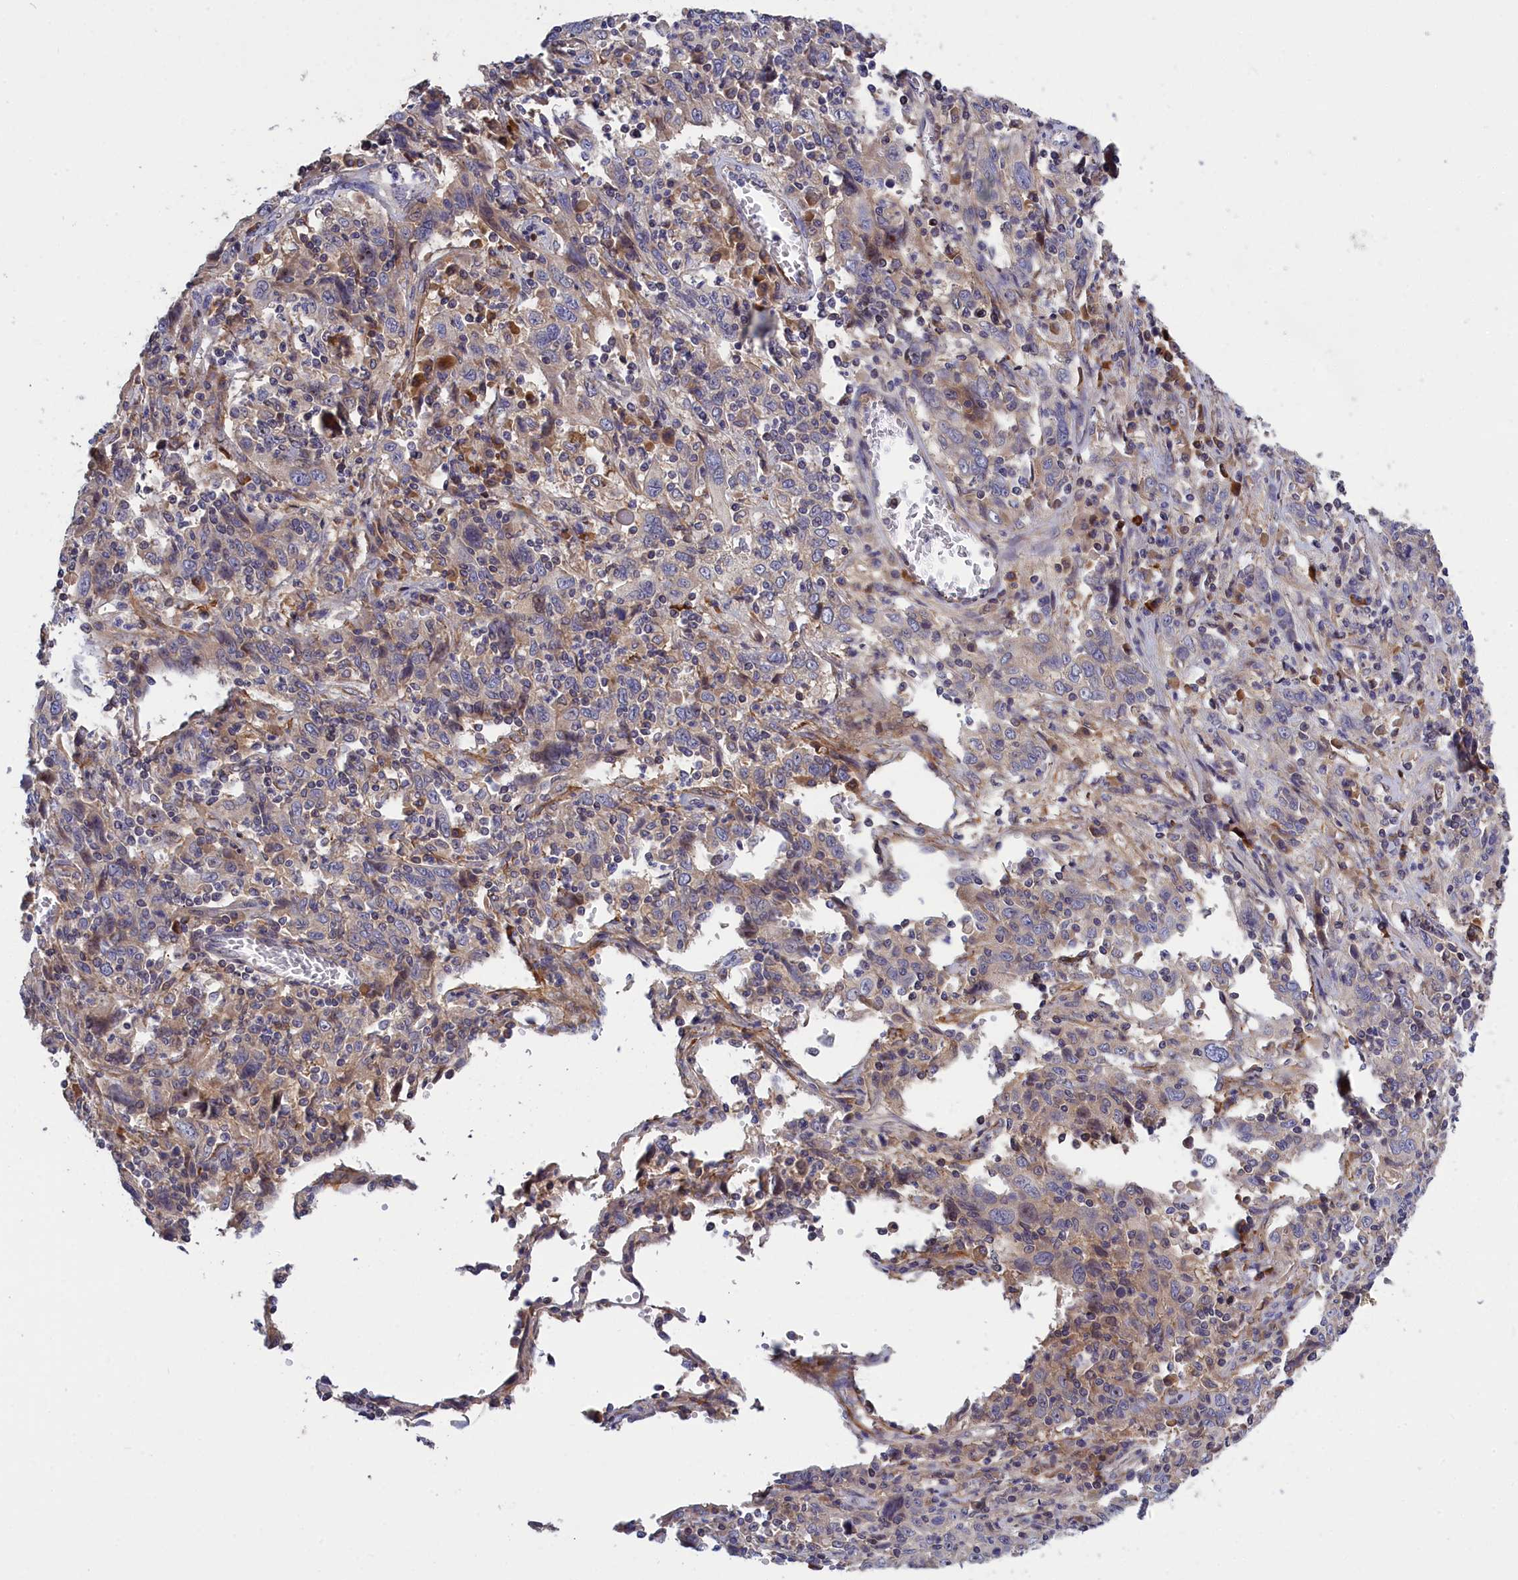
{"staining": {"intensity": "negative", "quantity": "none", "location": "none"}, "tissue": "cervical cancer", "cell_type": "Tumor cells", "image_type": "cancer", "snomed": [{"axis": "morphology", "description": "Squamous cell carcinoma, NOS"}, {"axis": "topography", "description": "Cervix"}], "caption": "Histopathology image shows no significant protein expression in tumor cells of cervical cancer. The staining is performed using DAB brown chromogen with nuclei counter-stained in using hematoxylin.", "gene": "CRACD", "patient": {"sex": "female", "age": 46}}